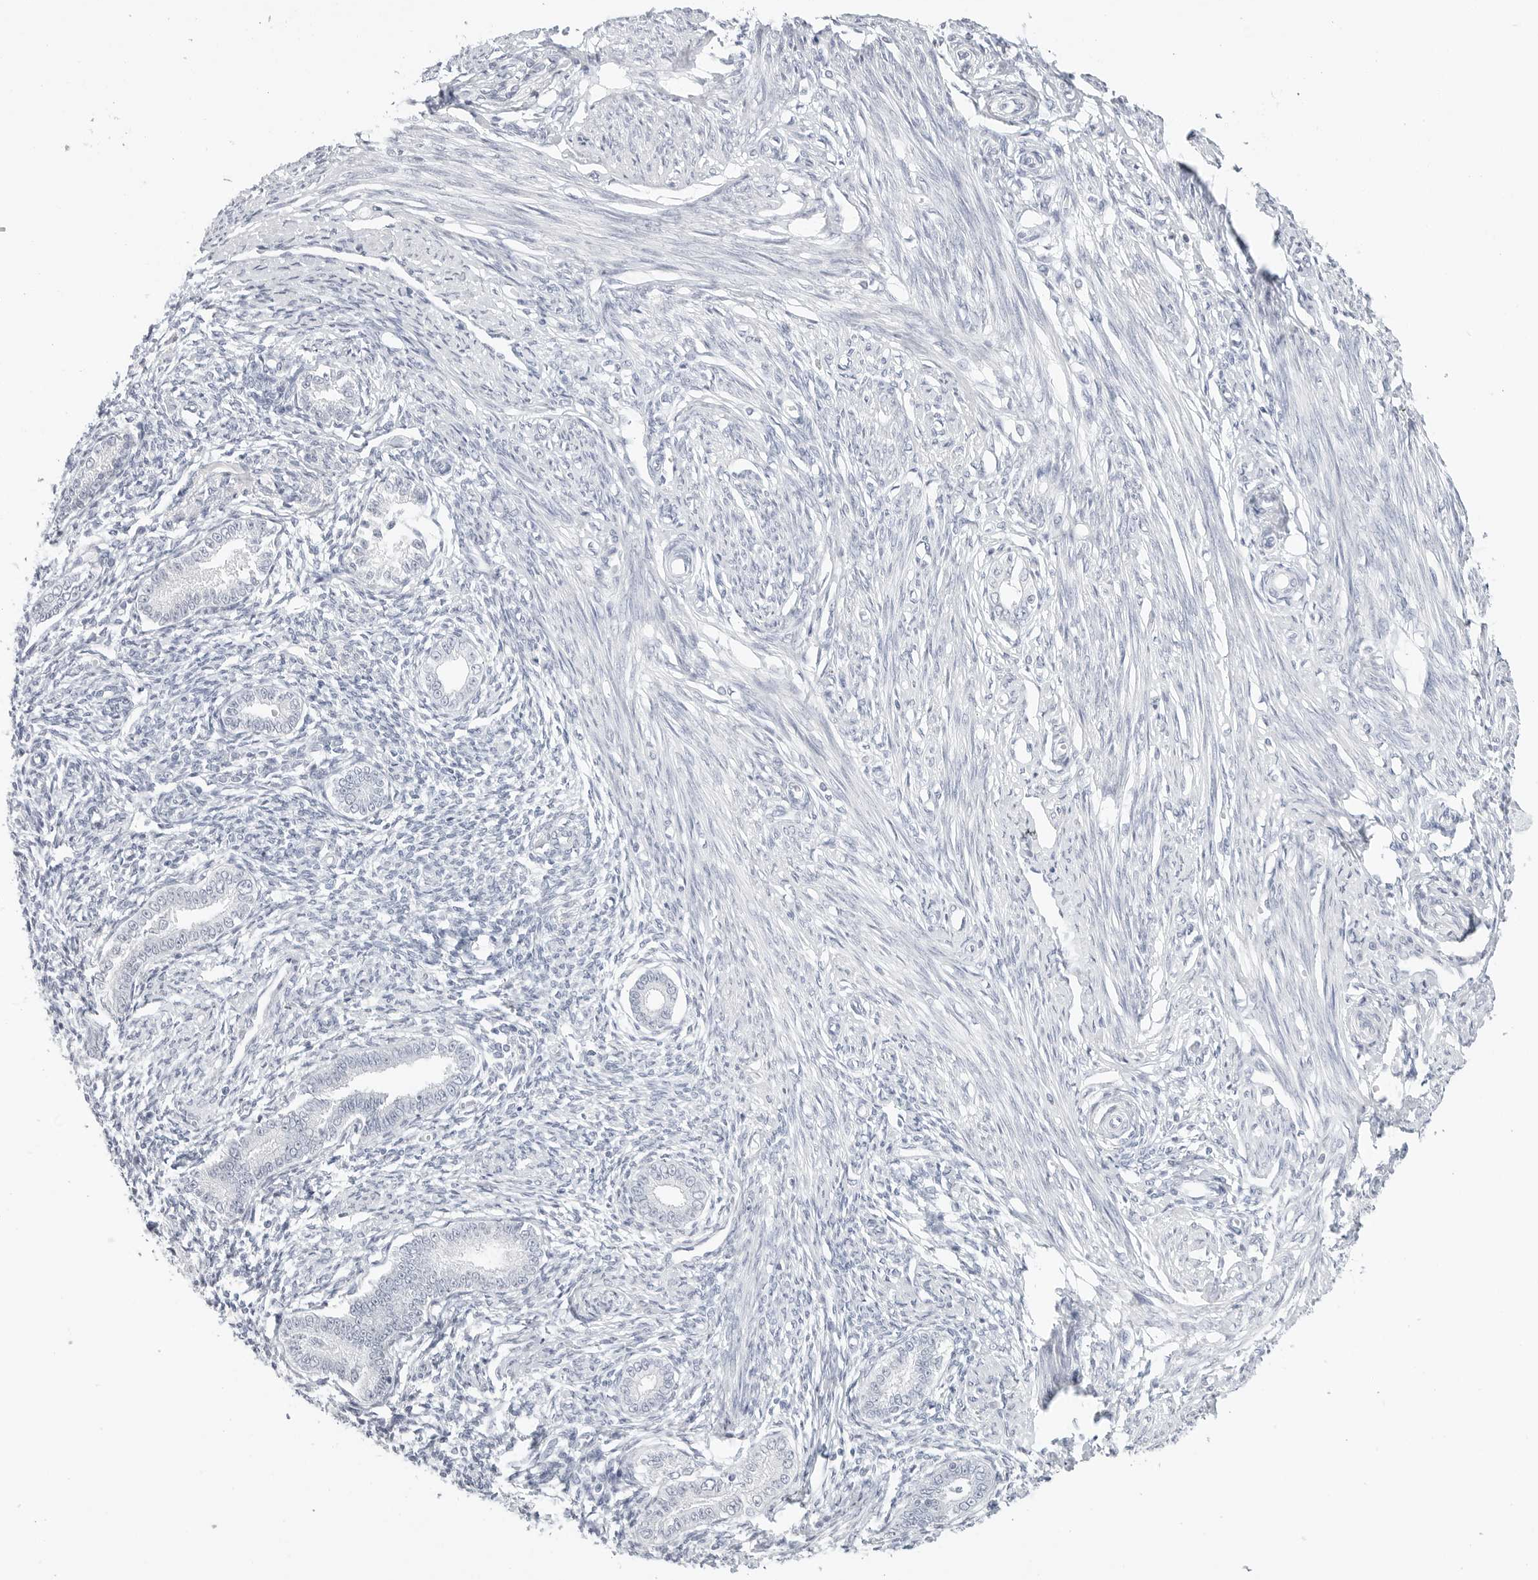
{"staining": {"intensity": "negative", "quantity": "none", "location": "none"}, "tissue": "endometrium", "cell_type": "Cells in endometrial stroma", "image_type": "normal", "snomed": [{"axis": "morphology", "description": "Normal tissue, NOS"}, {"axis": "topography", "description": "Endometrium"}], "caption": "Protein analysis of normal endometrium demonstrates no significant positivity in cells in endometrial stroma. (DAB immunohistochemistry with hematoxylin counter stain).", "gene": "HMGCS2", "patient": {"sex": "female", "age": 56}}